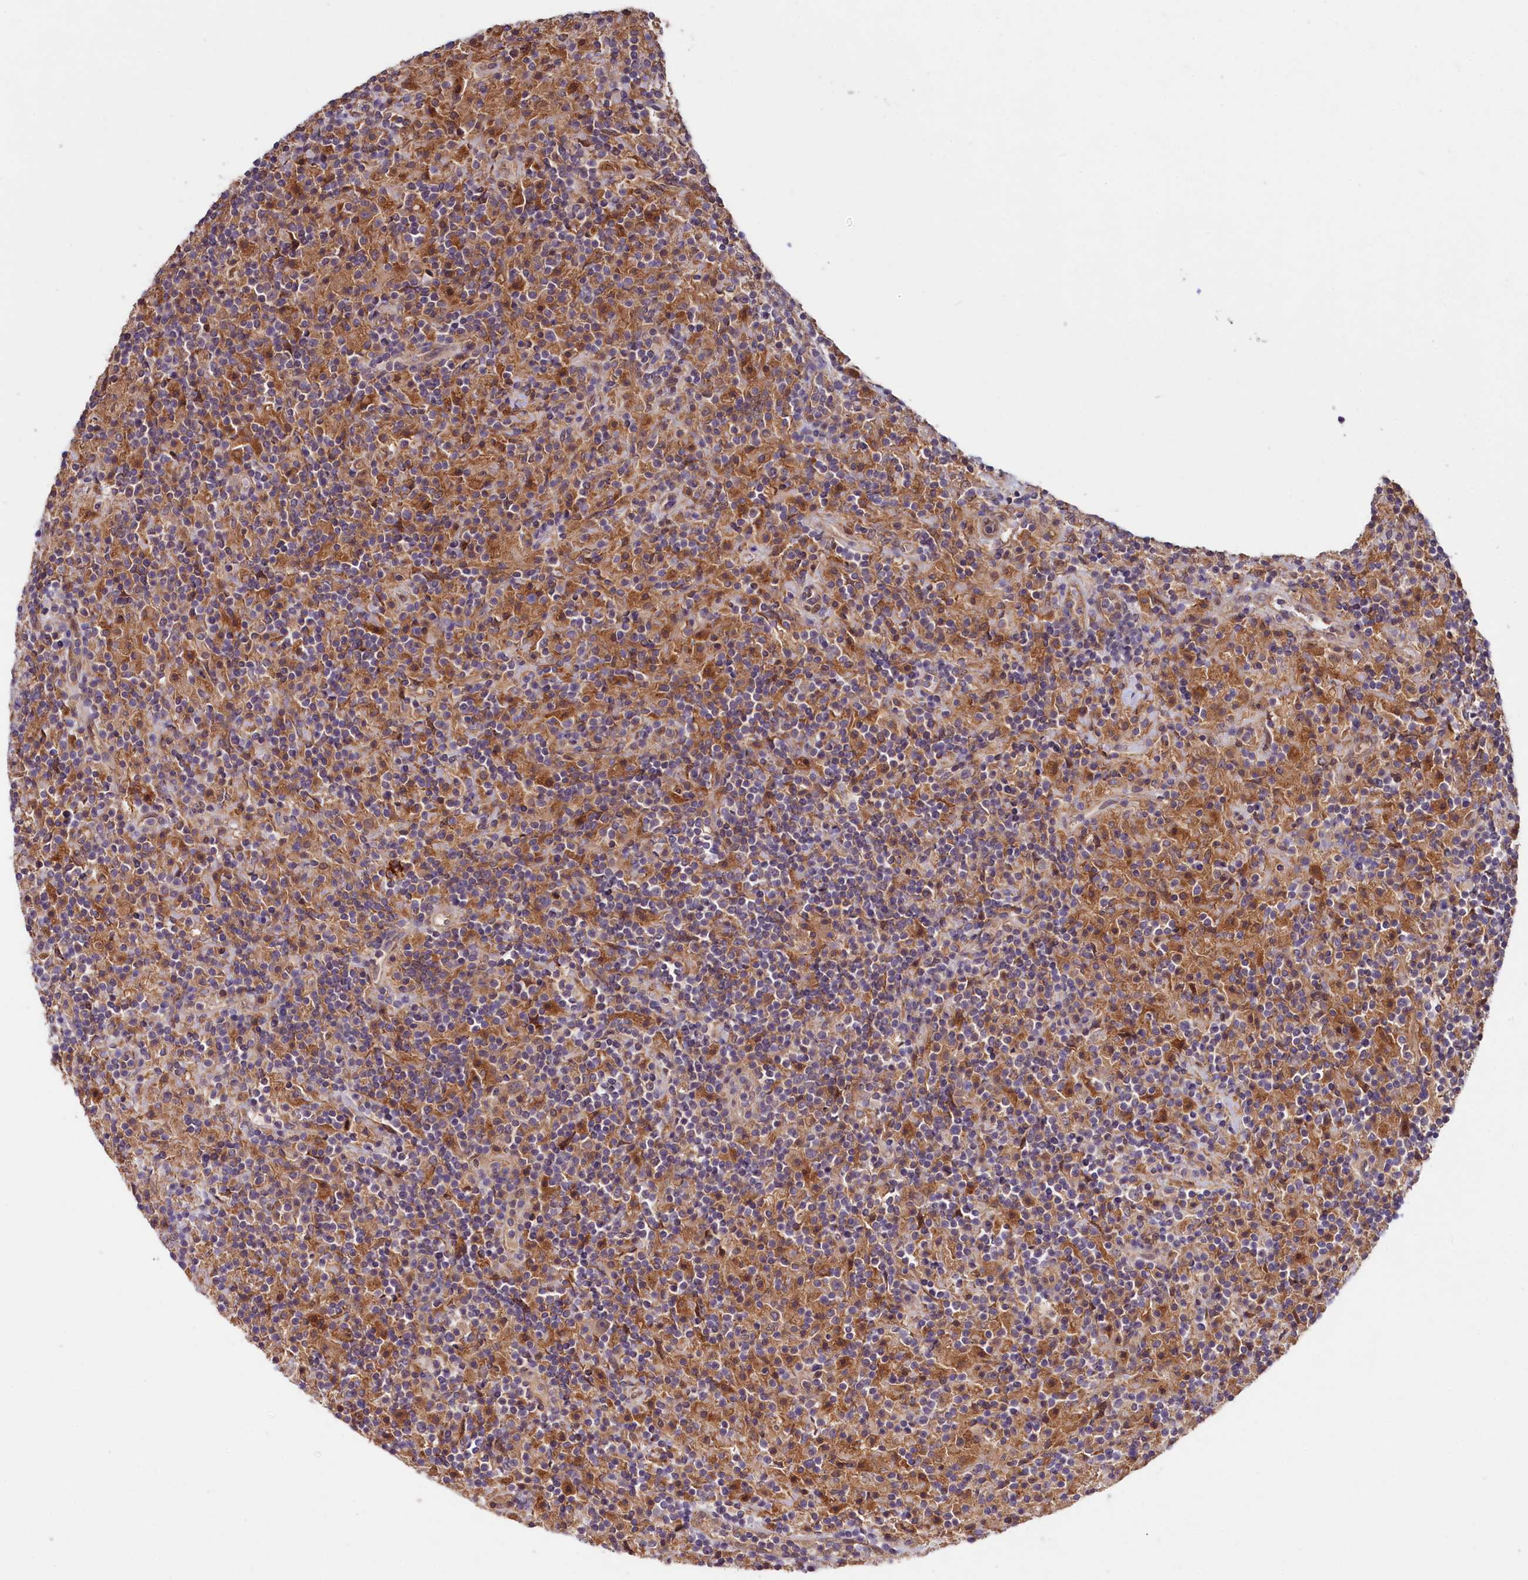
{"staining": {"intensity": "negative", "quantity": "none", "location": "none"}, "tissue": "lymphoma", "cell_type": "Tumor cells", "image_type": "cancer", "snomed": [{"axis": "morphology", "description": "Hodgkin's disease, NOS"}, {"axis": "topography", "description": "Lymph node"}], "caption": "An immunohistochemistry image of lymphoma is shown. There is no staining in tumor cells of lymphoma.", "gene": "ETFBKMT", "patient": {"sex": "male", "age": 70}}